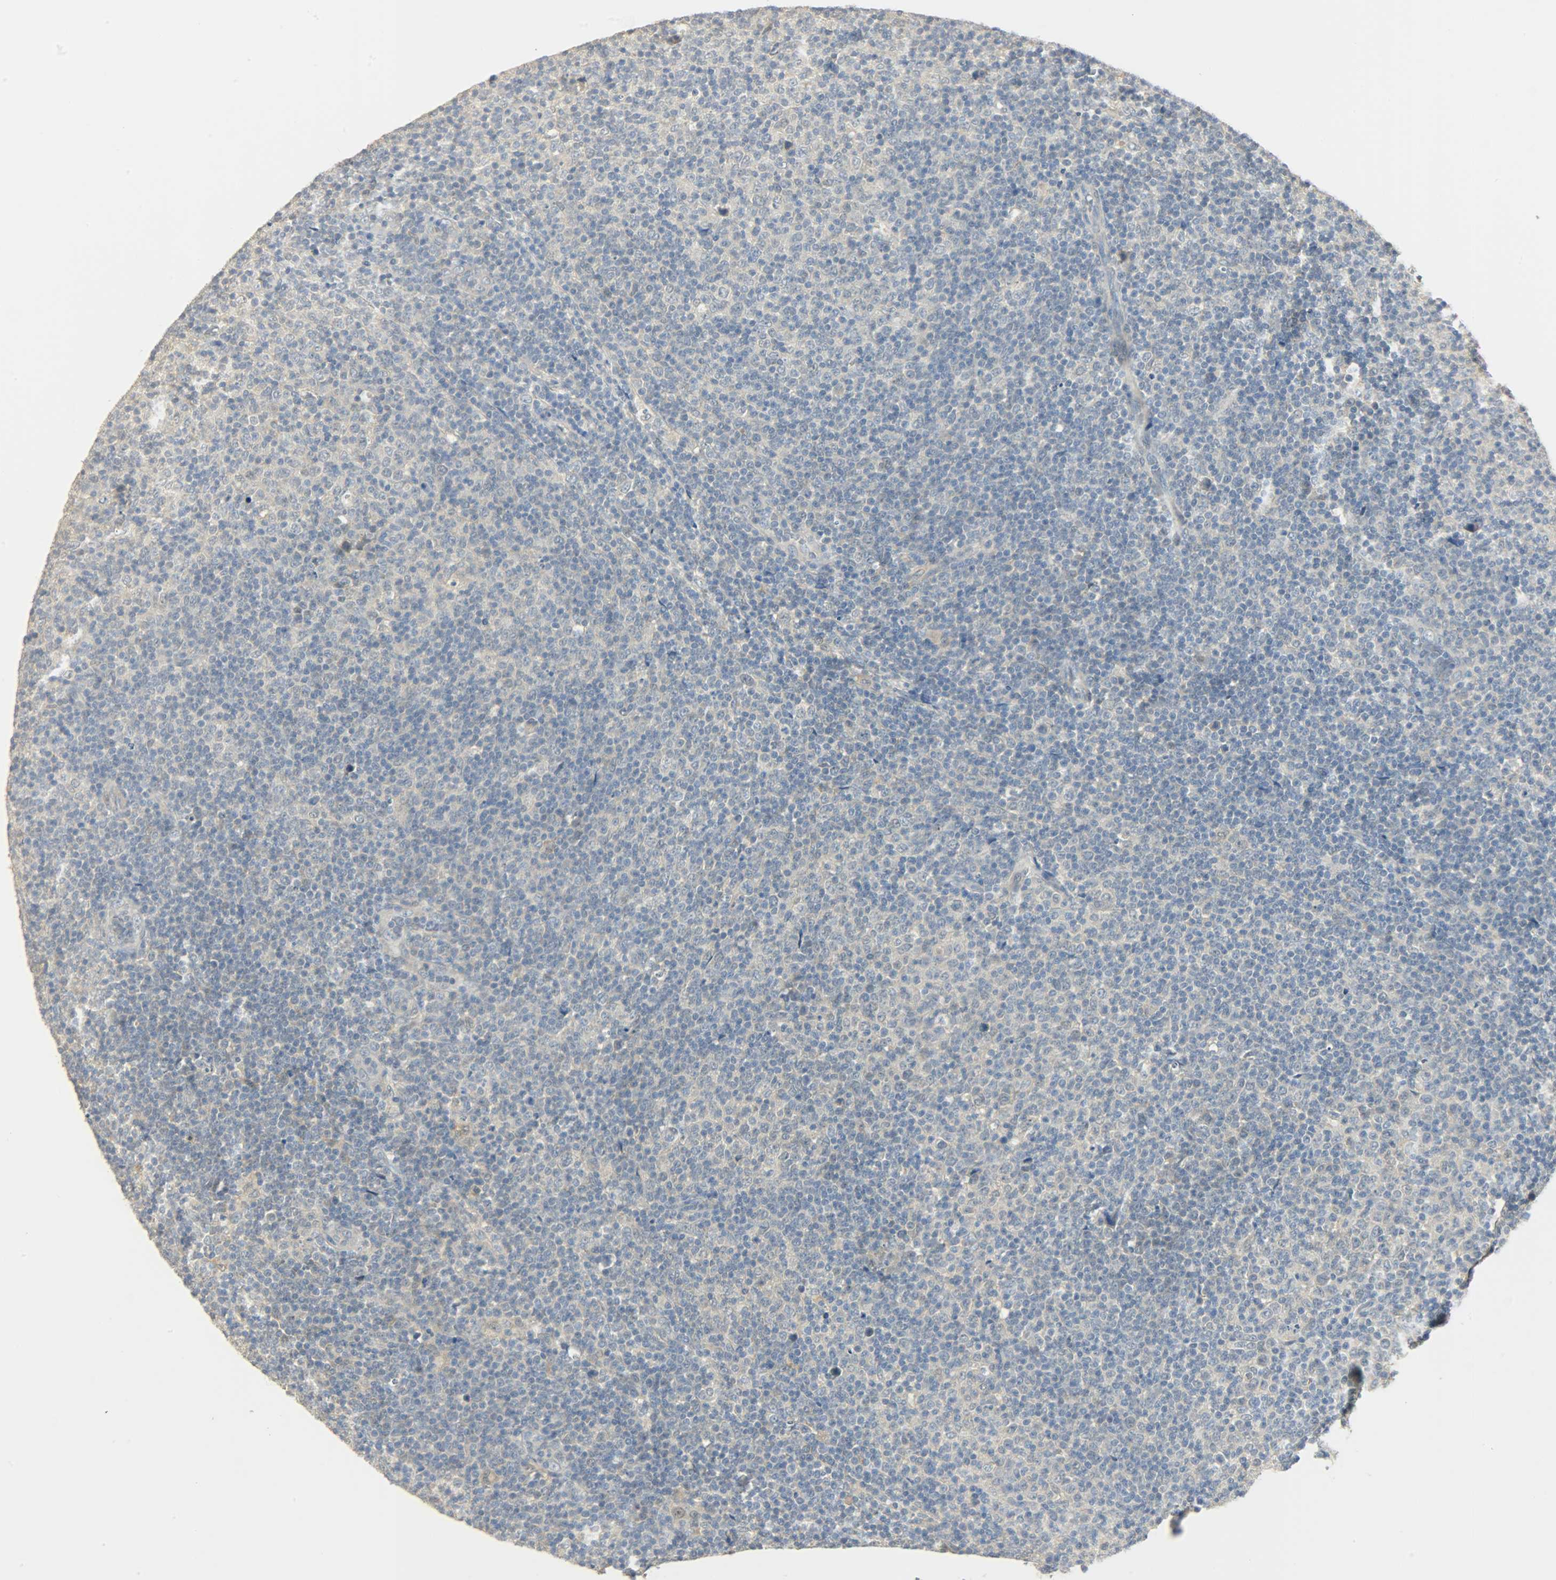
{"staining": {"intensity": "weak", "quantity": "25%-75%", "location": "cytoplasmic/membranous"}, "tissue": "lymphoma", "cell_type": "Tumor cells", "image_type": "cancer", "snomed": [{"axis": "morphology", "description": "Malignant lymphoma, non-Hodgkin's type, Low grade"}, {"axis": "topography", "description": "Lymph node"}], "caption": "Protein expression analysis of lymphoma reveals weak cytoplasmic/membranous expression in about 25%-75% of tumor cells. The staining is performed using DAB (3,3'-diaminobenzidine) brown chromogen to label protein expression. The nuclei are counter-stained blue using hematoxylin.", "gene": "USP13", "patient": {"sex": "male", "age": 70}}